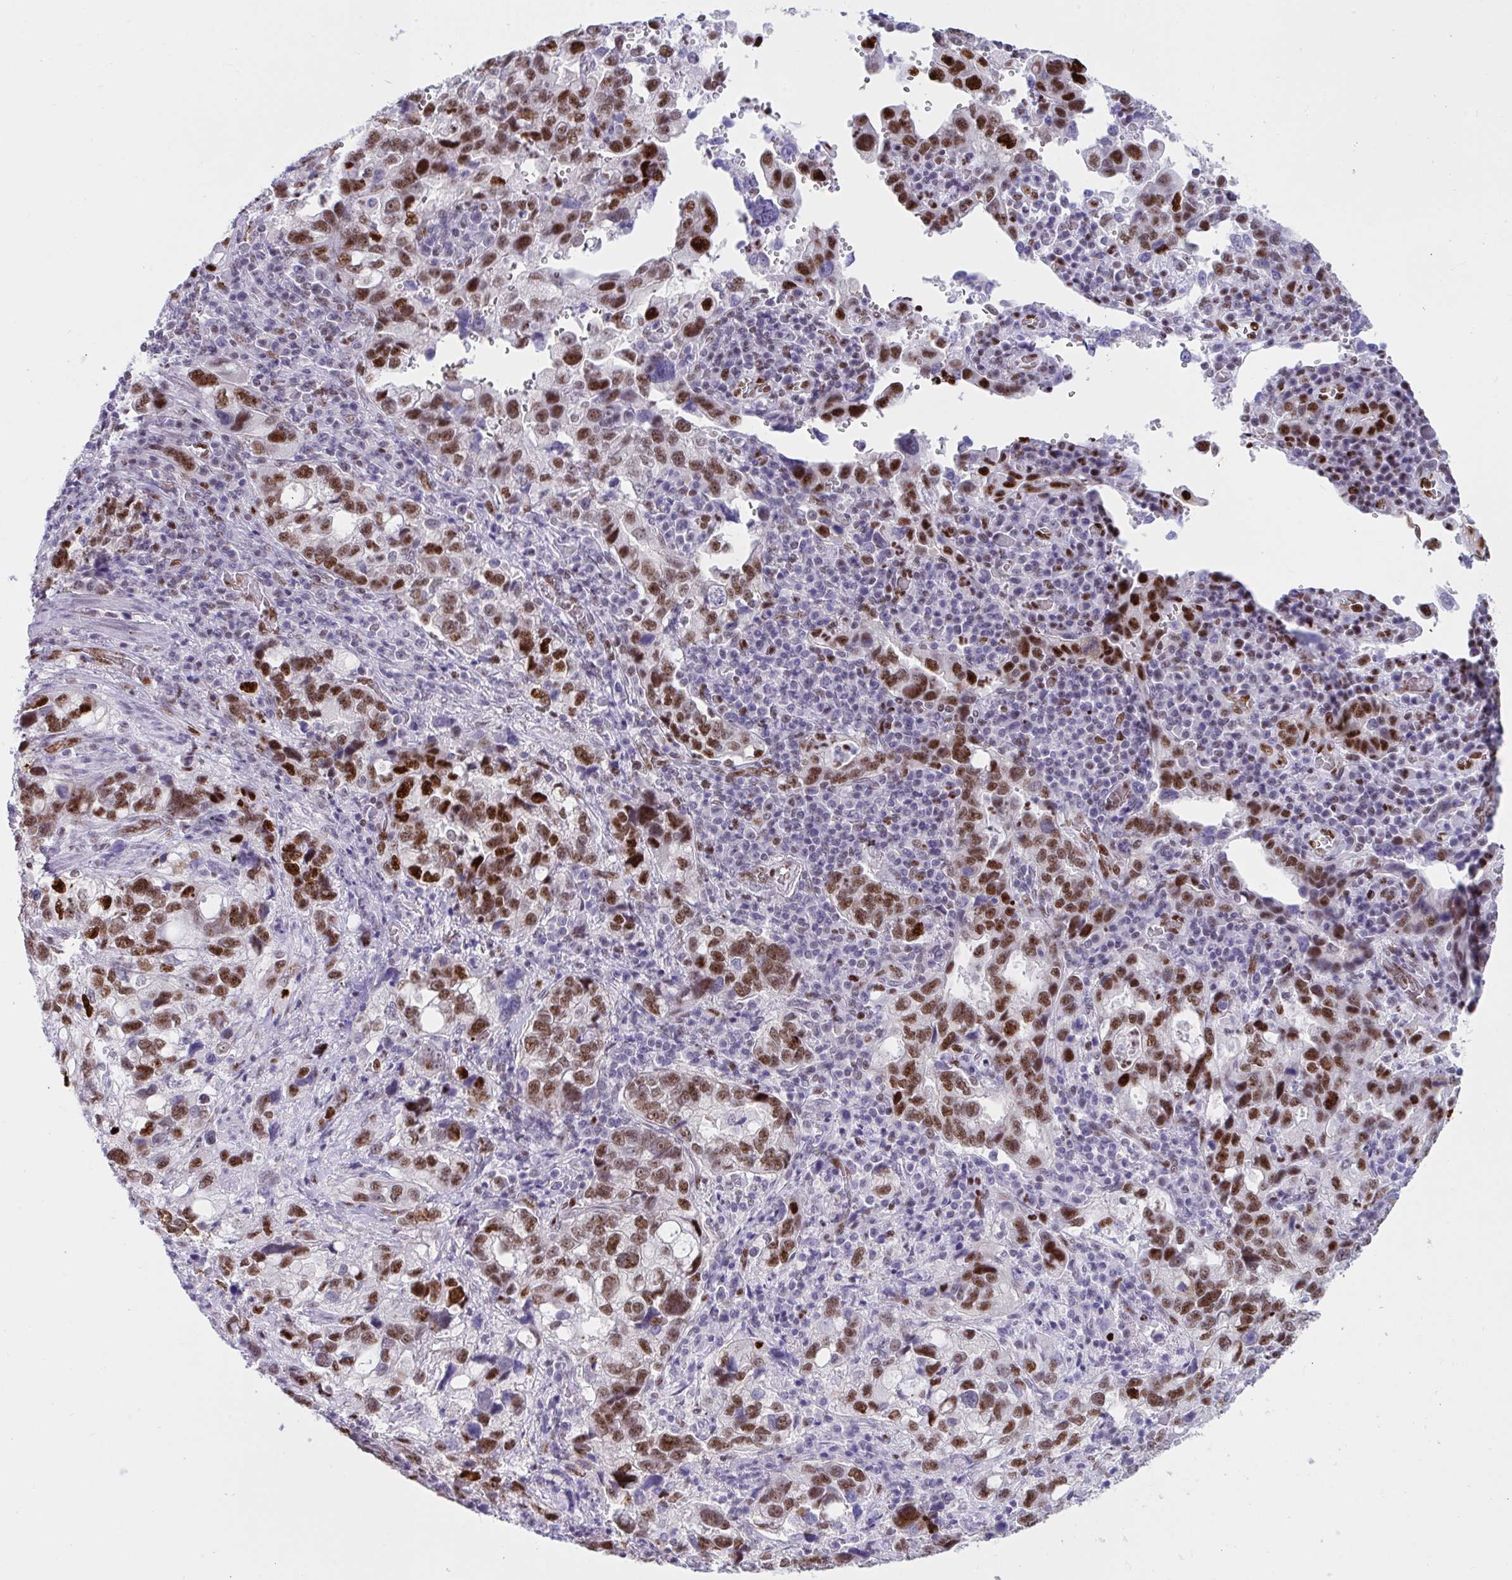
{"staining": {"intensity": "strong", "quantity": ">75%", "location": "nuclear"}, "tissue": "stomach cancer", "cell_type": "Tumor cells", "image_type": "cancer", "snomed": [{"axis": "morphology", "description": "Adenocarcinoma, NOS"}, {"axis": "topography", "description": "Stomach, upper"}], "caption": "Stomach cancer (adenocarcinoma) stained with immunohistochemistry exhibits strong nuclear expression in approximately >75% of tumor cells.", "gene": "IKZF2", "patient": {"sex": "female", "age": 81}}